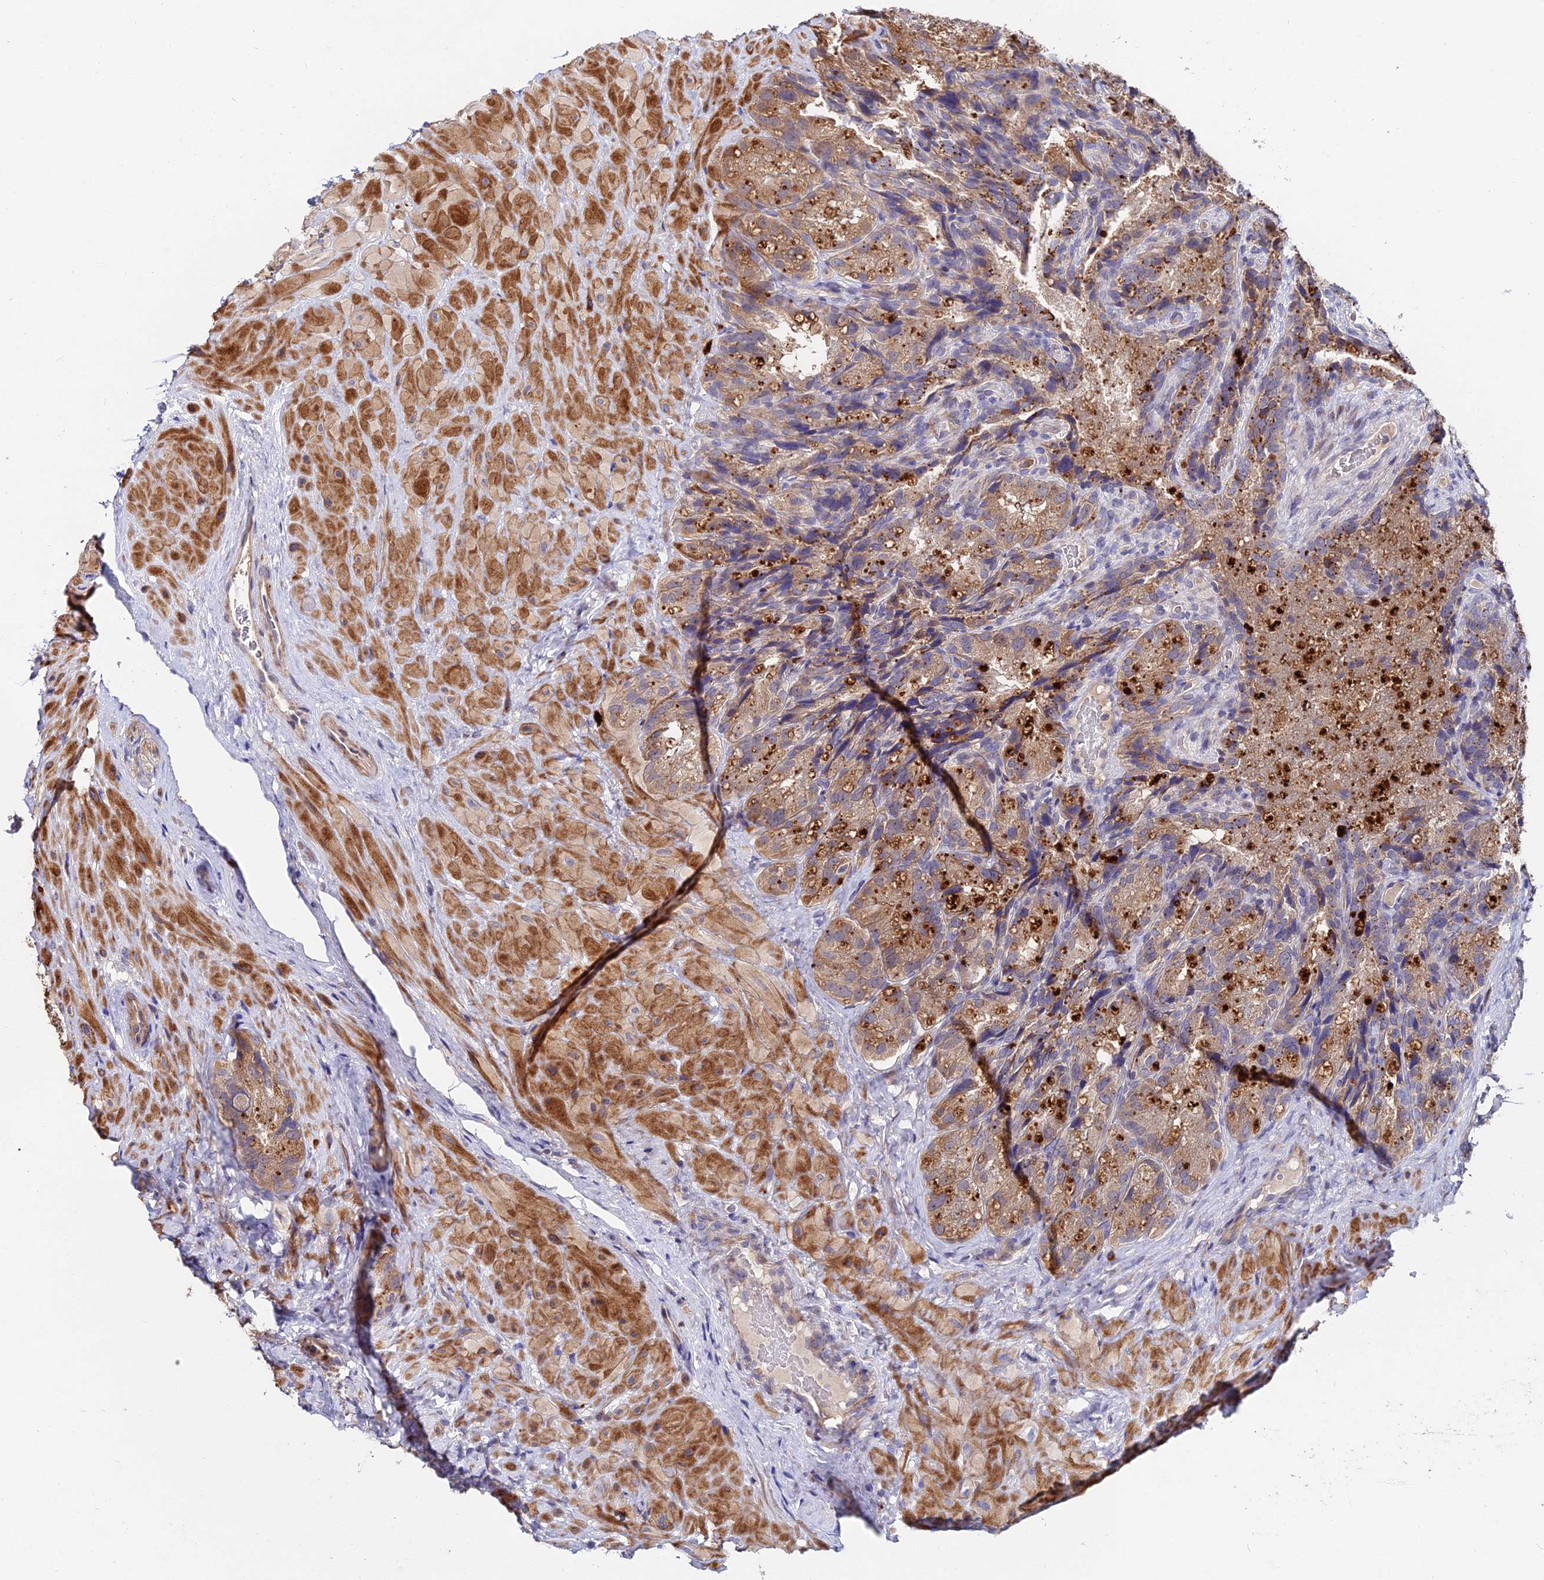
{"staining": {"intensity": "moderate", "quantity": ">75%", "location": "cytoplasmic/membranous"}, "tissue": "seminal vesicle", "cell_type": "Glandular cells", "image_type": "normal", "snomed": [{"axis": "morphology", "description": "Normal tissue, NOS"}, {"axis": "topography", "description": "Seminal veicle"}], "caption": "The image displays a brown stain indicating the presence of a protein in the cytoplasmic/membranous of glandular cells in seminal vesicle.", "gene": "ACTR5", "patient": {"sex": "male", "age": 58}}